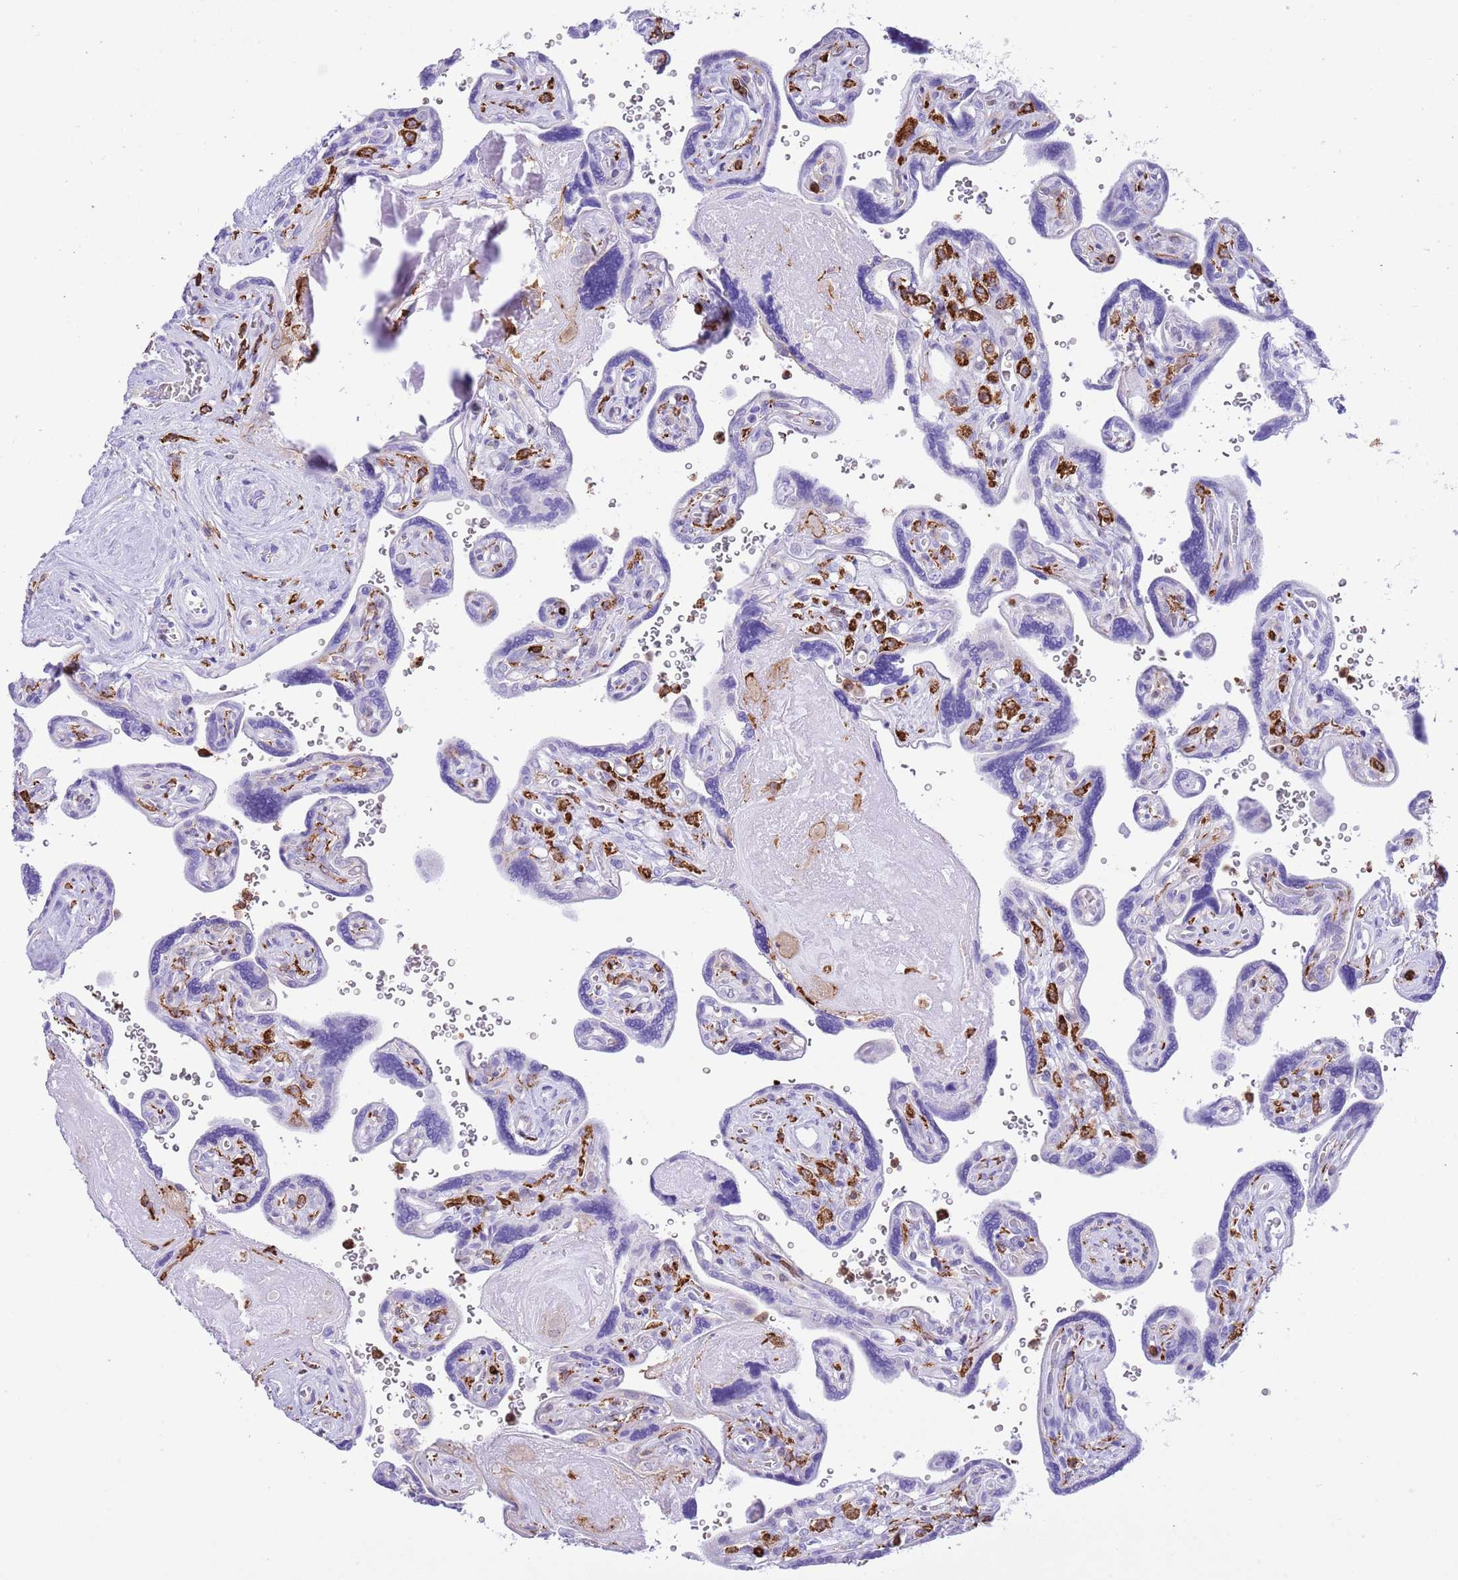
{"staining": {"intensity": "negative", "quantity": "none", "location": "none"}, "tissue": "placenta", "cell_type": "Trophoblastic cells", "image_type": "normal", "snomed": [{"axis": "morphology", "description": "Normal tissue, NOS"}, {"axis": "topography", "description": "Placenta"}], "caption": "Immunohistochemical staining of benign human placenta exhibits no significant staining in trophoblastic cells.", "gene": "EFHD2", "patient": {"sex": "female", "age": 39}}